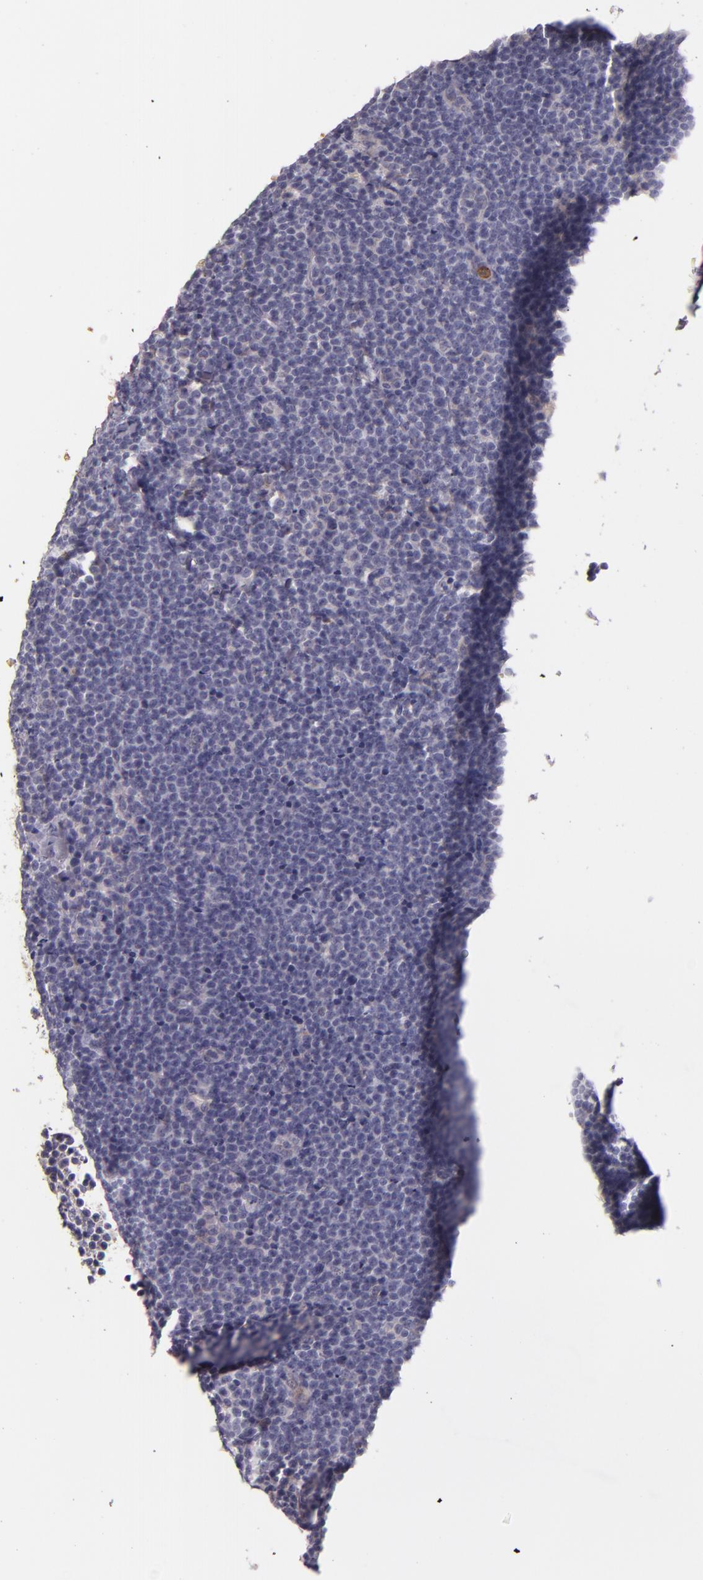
{"staining": {"intensity": "negative", "quantity": "none", "location": "none"}, "tissue": "lymphoma", "cell_type": "Tumor cells", "image_type": "cancer", "snomed": [{"axis": "morphology", "description": "Malignant lymphoma, non-Hodgkin's type, High grade"}, {"axis": "topography", "description": "Lymph node"}], "caption": "Tumor cells are negative for brown protein staining in malignant lymphoma, non-Hodgkin's type (high-grade).", "gene": "C5AR1", "patient": {"sex": "female", "age": 58}}